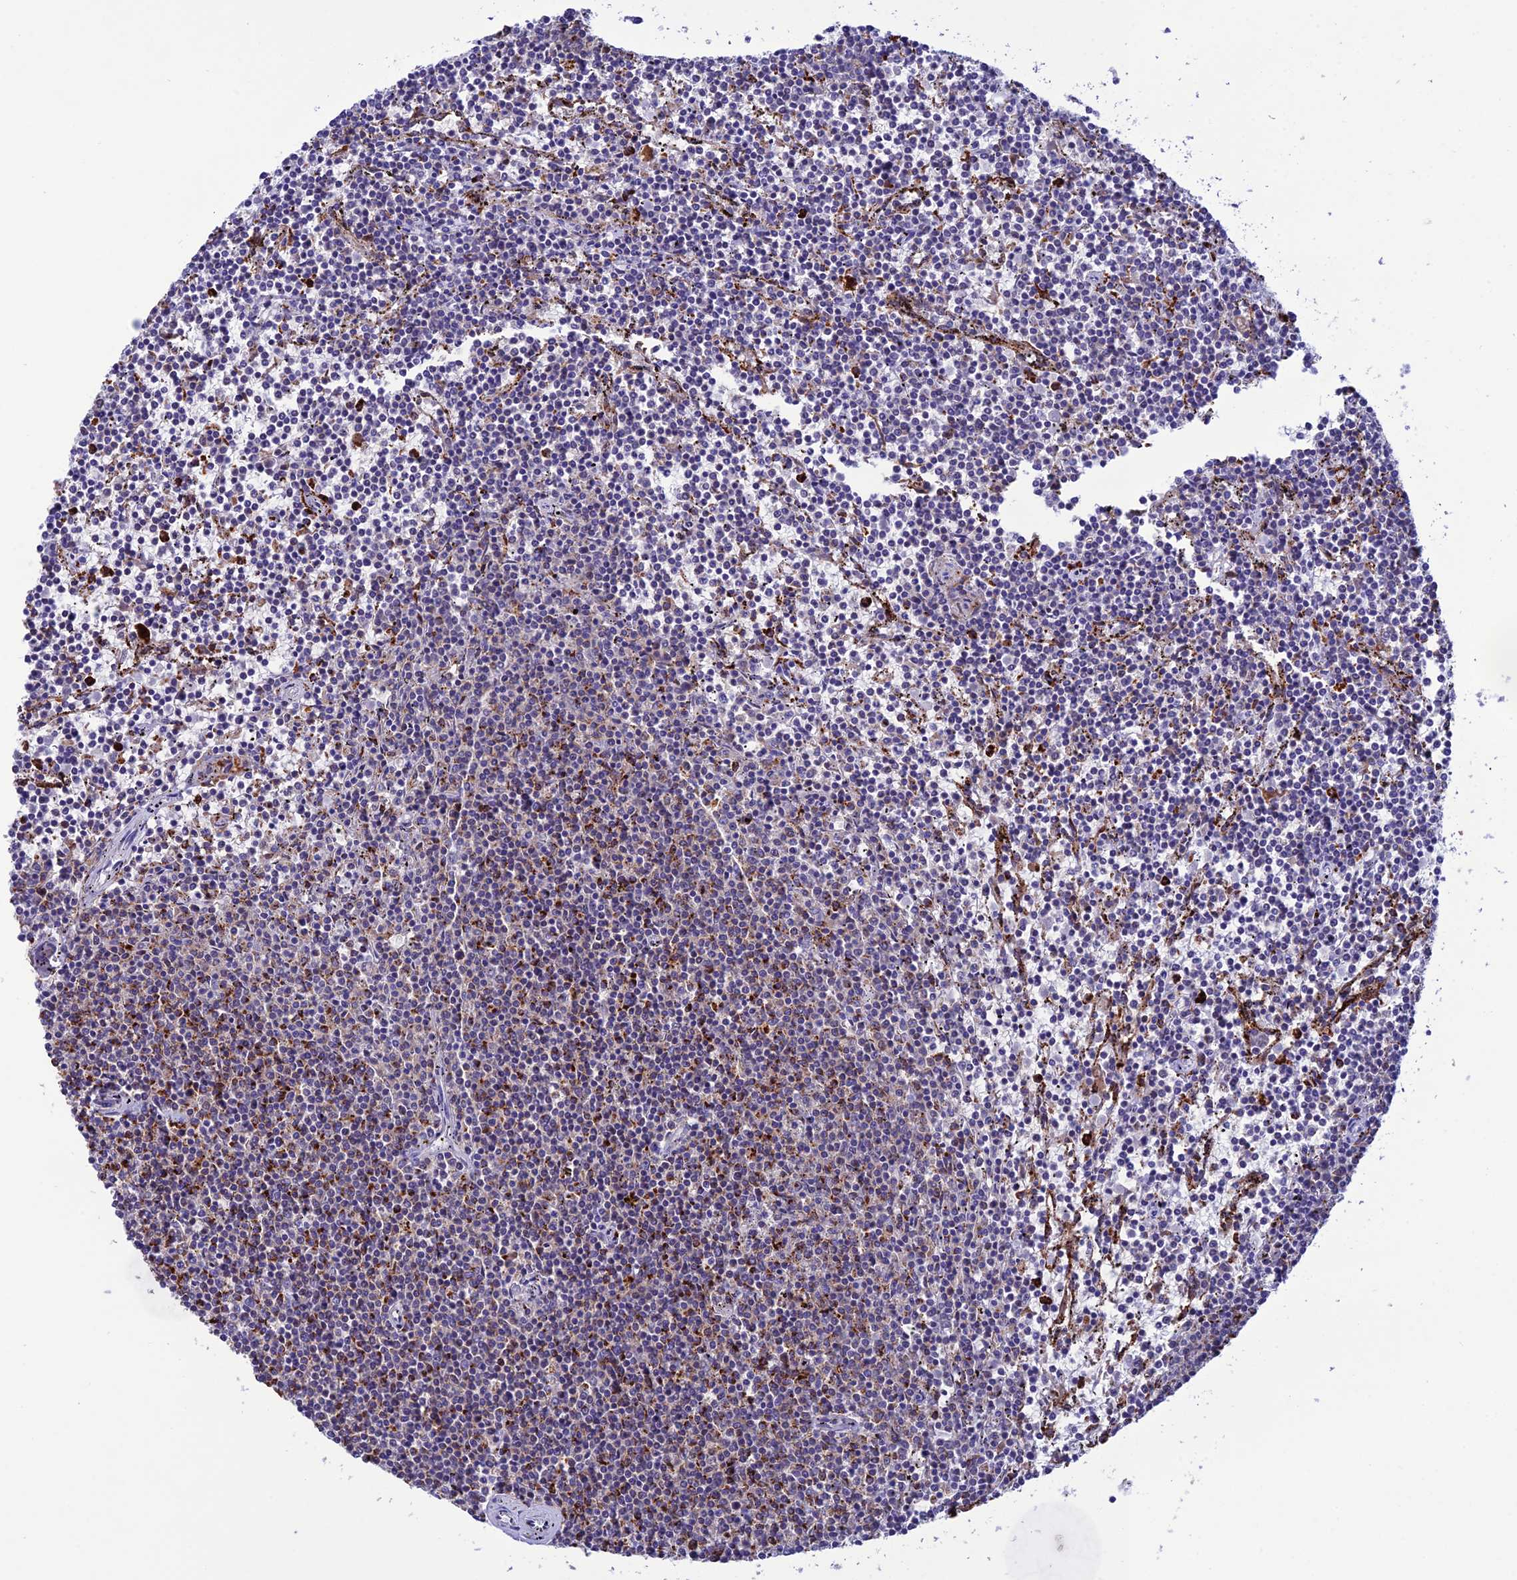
{"staining": {"intensity": "moderate", "quantity": "<25%", "location": "cytoplasmic/membranous"}, "tissue": "lymphoma", "cell_type": "Tumor cells", "image_type": "cancer", "snomed": [{"axis": "morphology", "description": "Malignant lymphoma, non-Hodgkin's type, Low grade"}, {"axis": "topography", "description": "Spleen"}], "caption": "Protein staining of low-grade malignant lymphoma, non-Hodgkin's type tissue reveals moderate cytoplasmic/membranous positivity in about <25% of tumor cells.", "gene": "HIC1", "patient": {"sex": "female", "age": 50}}